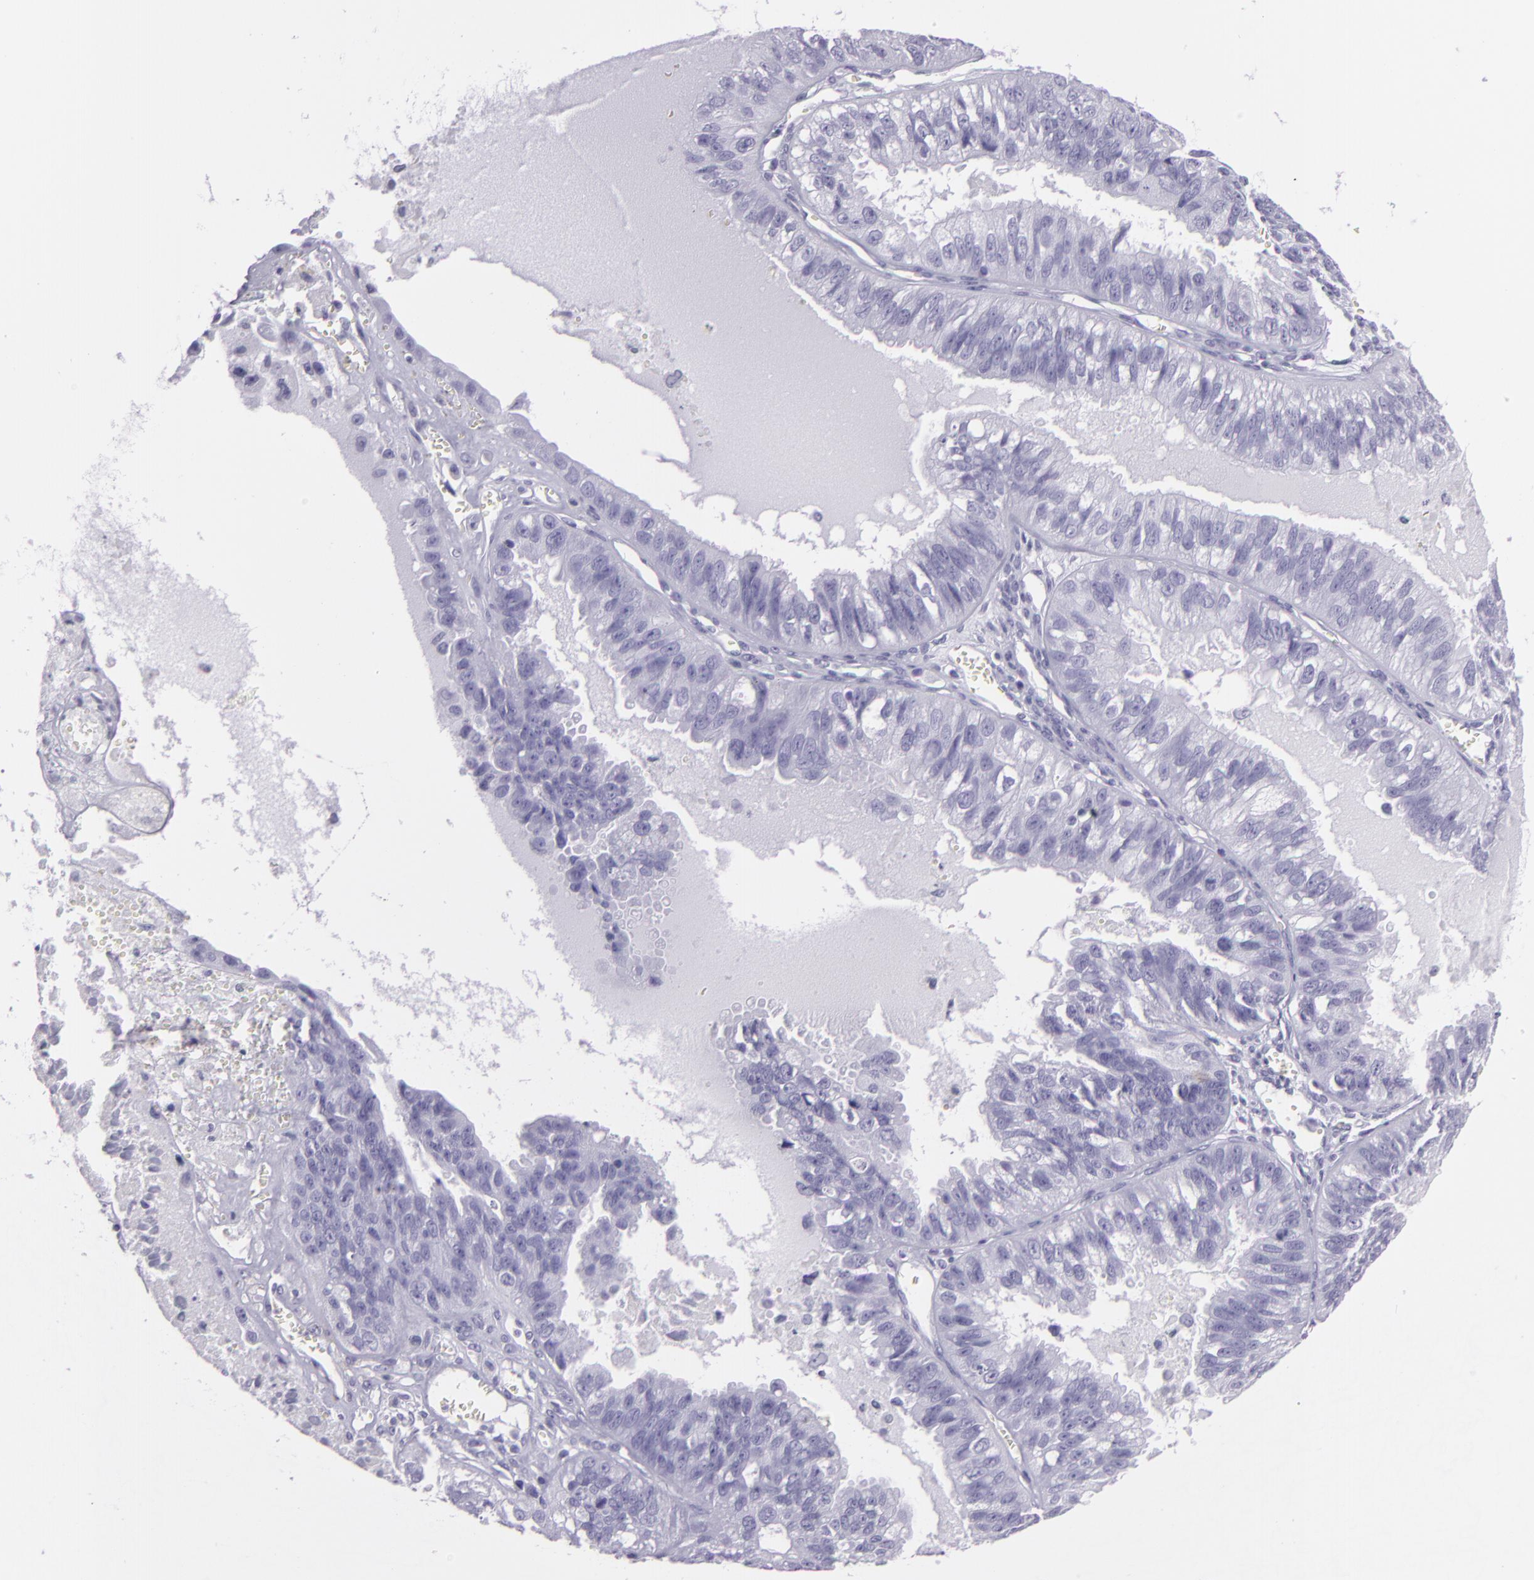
{"staining": {"intensity": "negative", "quantity": "none", "location": "none"}, "tissue": "ovarian cancer", "cell_type": "Tumor cells", "image_type": "cancer", "snomed": [{"axis": "morphology", "description": "Carcinoma, endometroid"}, {"axis": "topography", "description": "Ovary"}], "caption": "The histopathology image displays no significant expression in tumor cells of ovarian cancer (endometroid carcinoma).", "gene": "MUC6", "patient": {"sex": "female", "age": 85}}